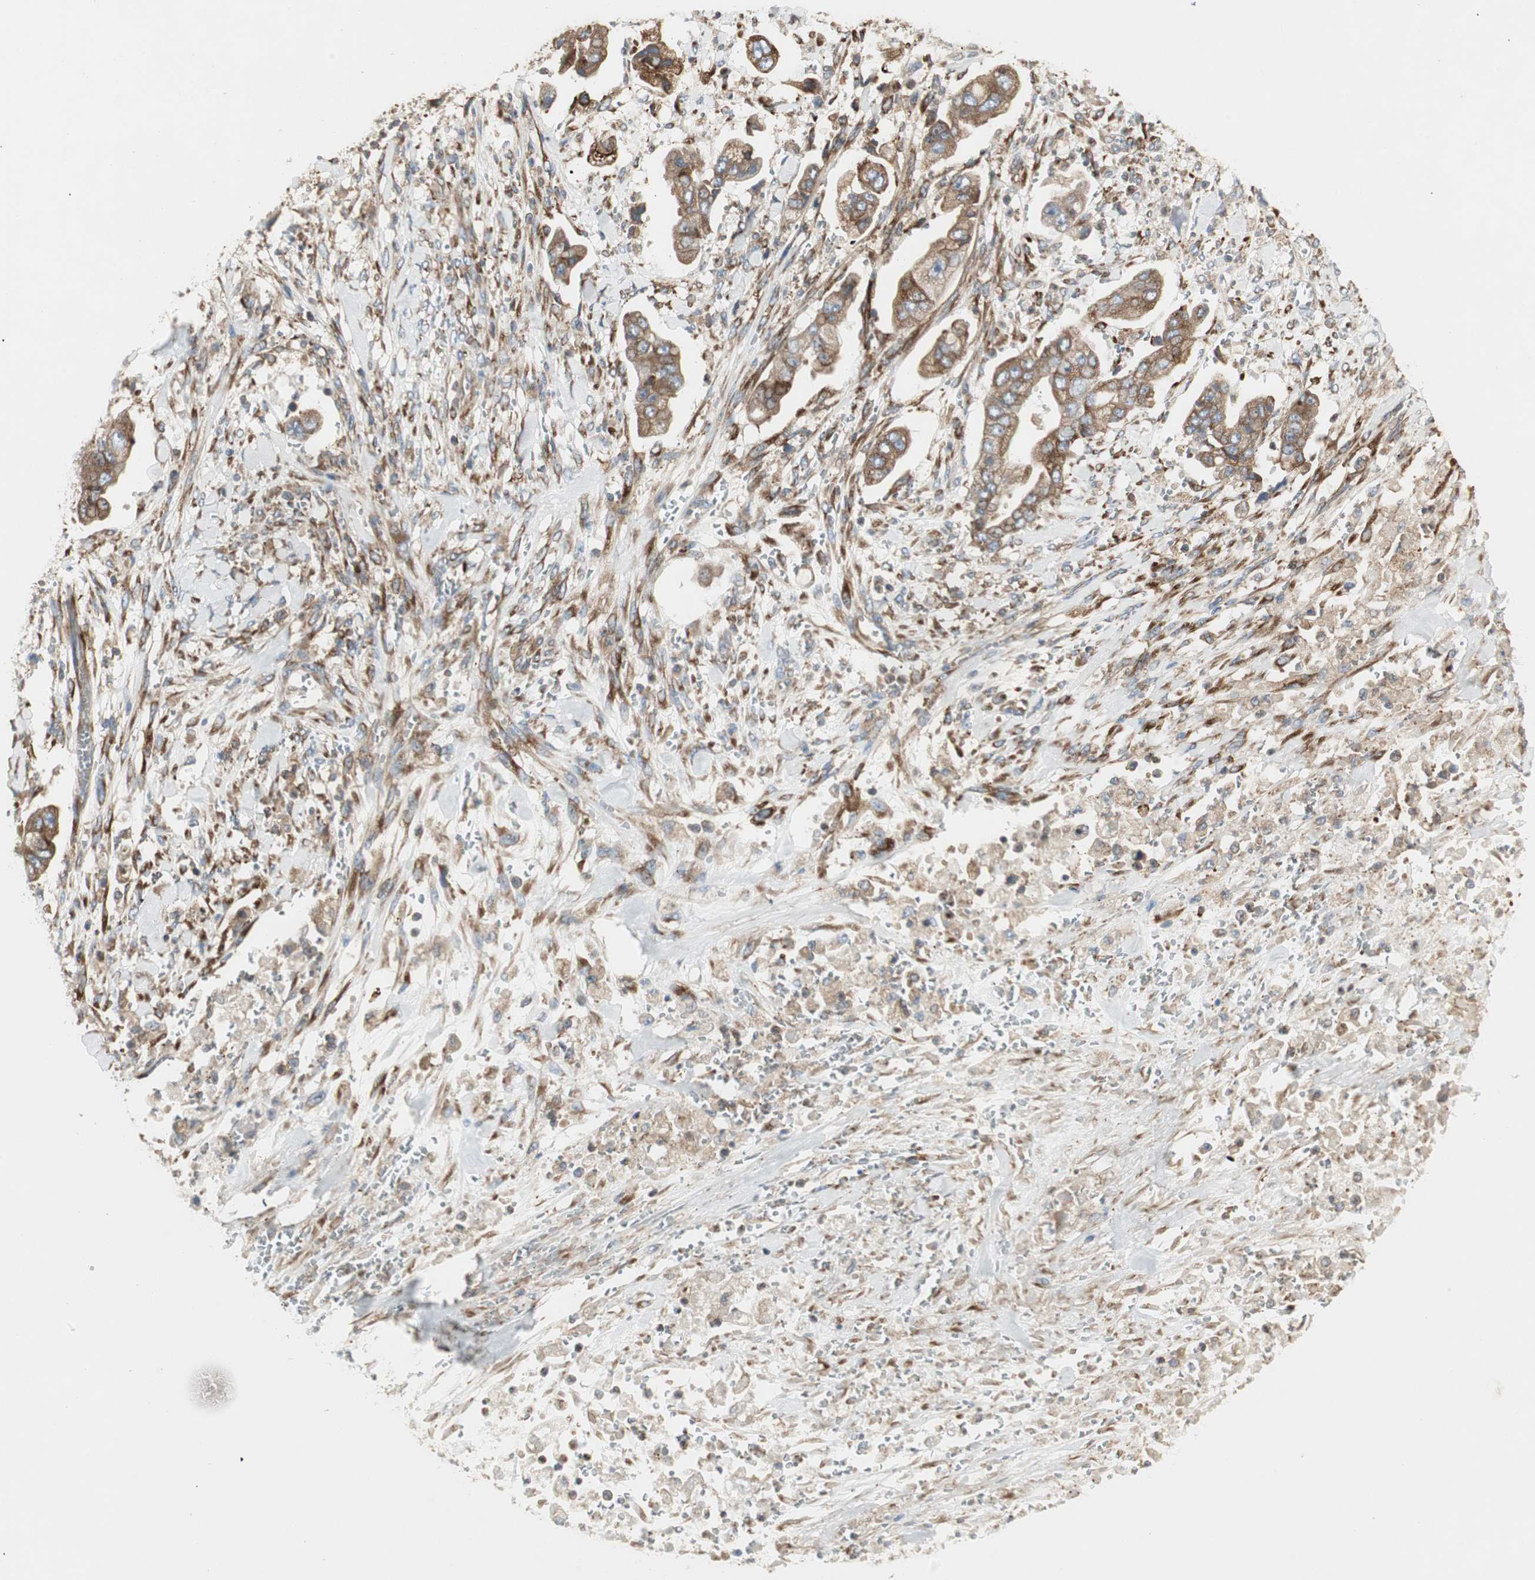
{"staining": {"intensity": "moderate", "quantity": ">75%", "location": "cytoplasmic/membranous"}, "tissue": "stomach cancer", "cell_type": "Tumor cells", "image_type": "cancer", "snomed": [{"axis": "morphology", "description": "Adenocarcinoma, NOS"}, {"axis": "topography", "description": "Stomach"}], "caption": "Brown immunohistochemical staining in human stomach cancer (adenocarcinoma) shows moderate cytoplasmic/membranous positivity in approximately >75% of tumor cells.", "gene": "H6PD", "patient": {"sex": "male", "age": 62}}